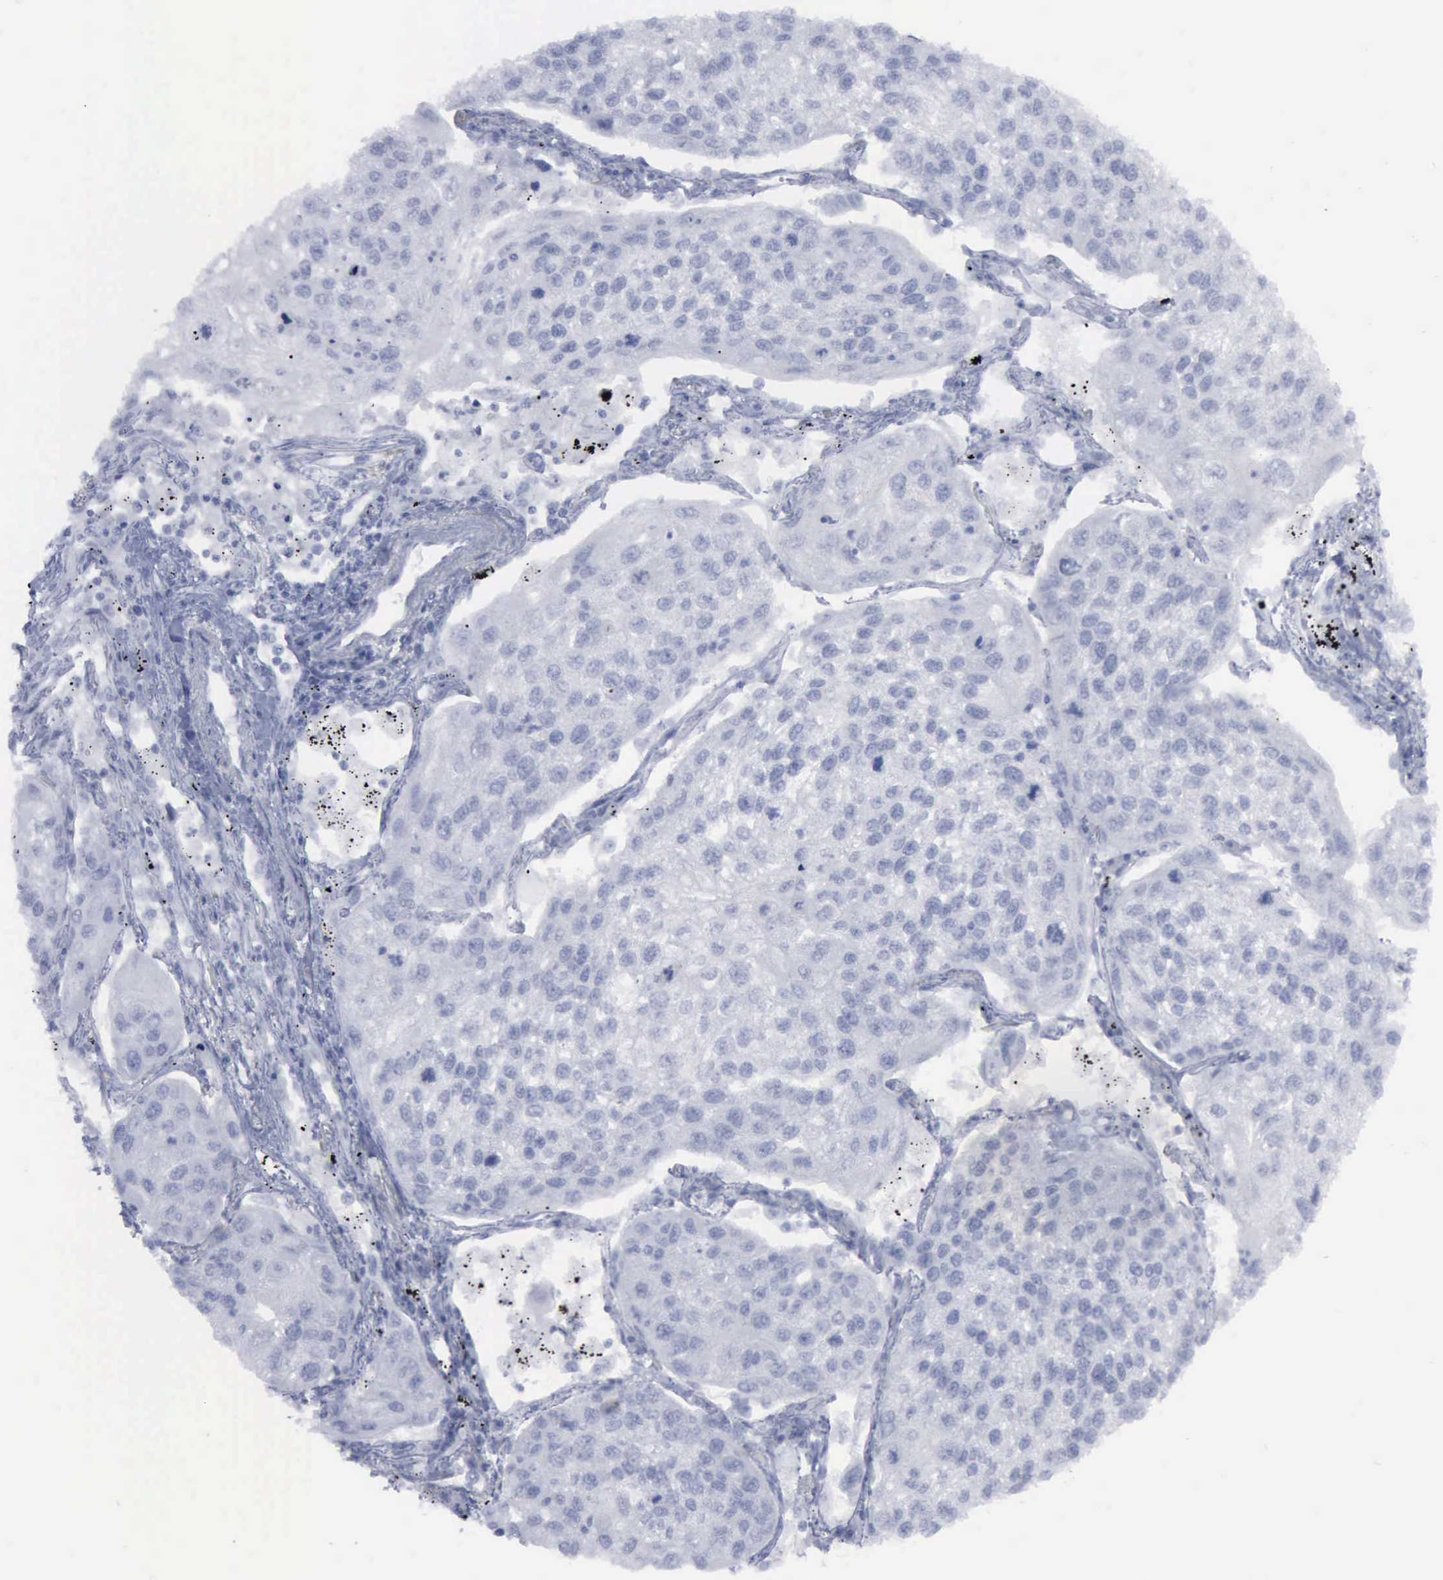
{"staining": {"intensity": "negative", "quantity": "none", "location": "none"}, "tissue": "lung cancer", "cell_type": "Tumor cells", "image_type": "cancer", "snomed": [{"axis": "morphology", "description": "Squamous cell carcinoma, NOS"}, {"axis": "topography", "description": "Lung"}], "caption": "IHC photomicrograph of lung squamous cell carcinoma stained for a protein (brown), which demonstrates no staining in tumor cells. The staining is performed using DAB (3,3'-diaminobenzidine) brown chromogen with nuclei counter-stained in using hematoxylin.", "gene": "VCAM1", "patient": {"sex": "male", "age": 75}}